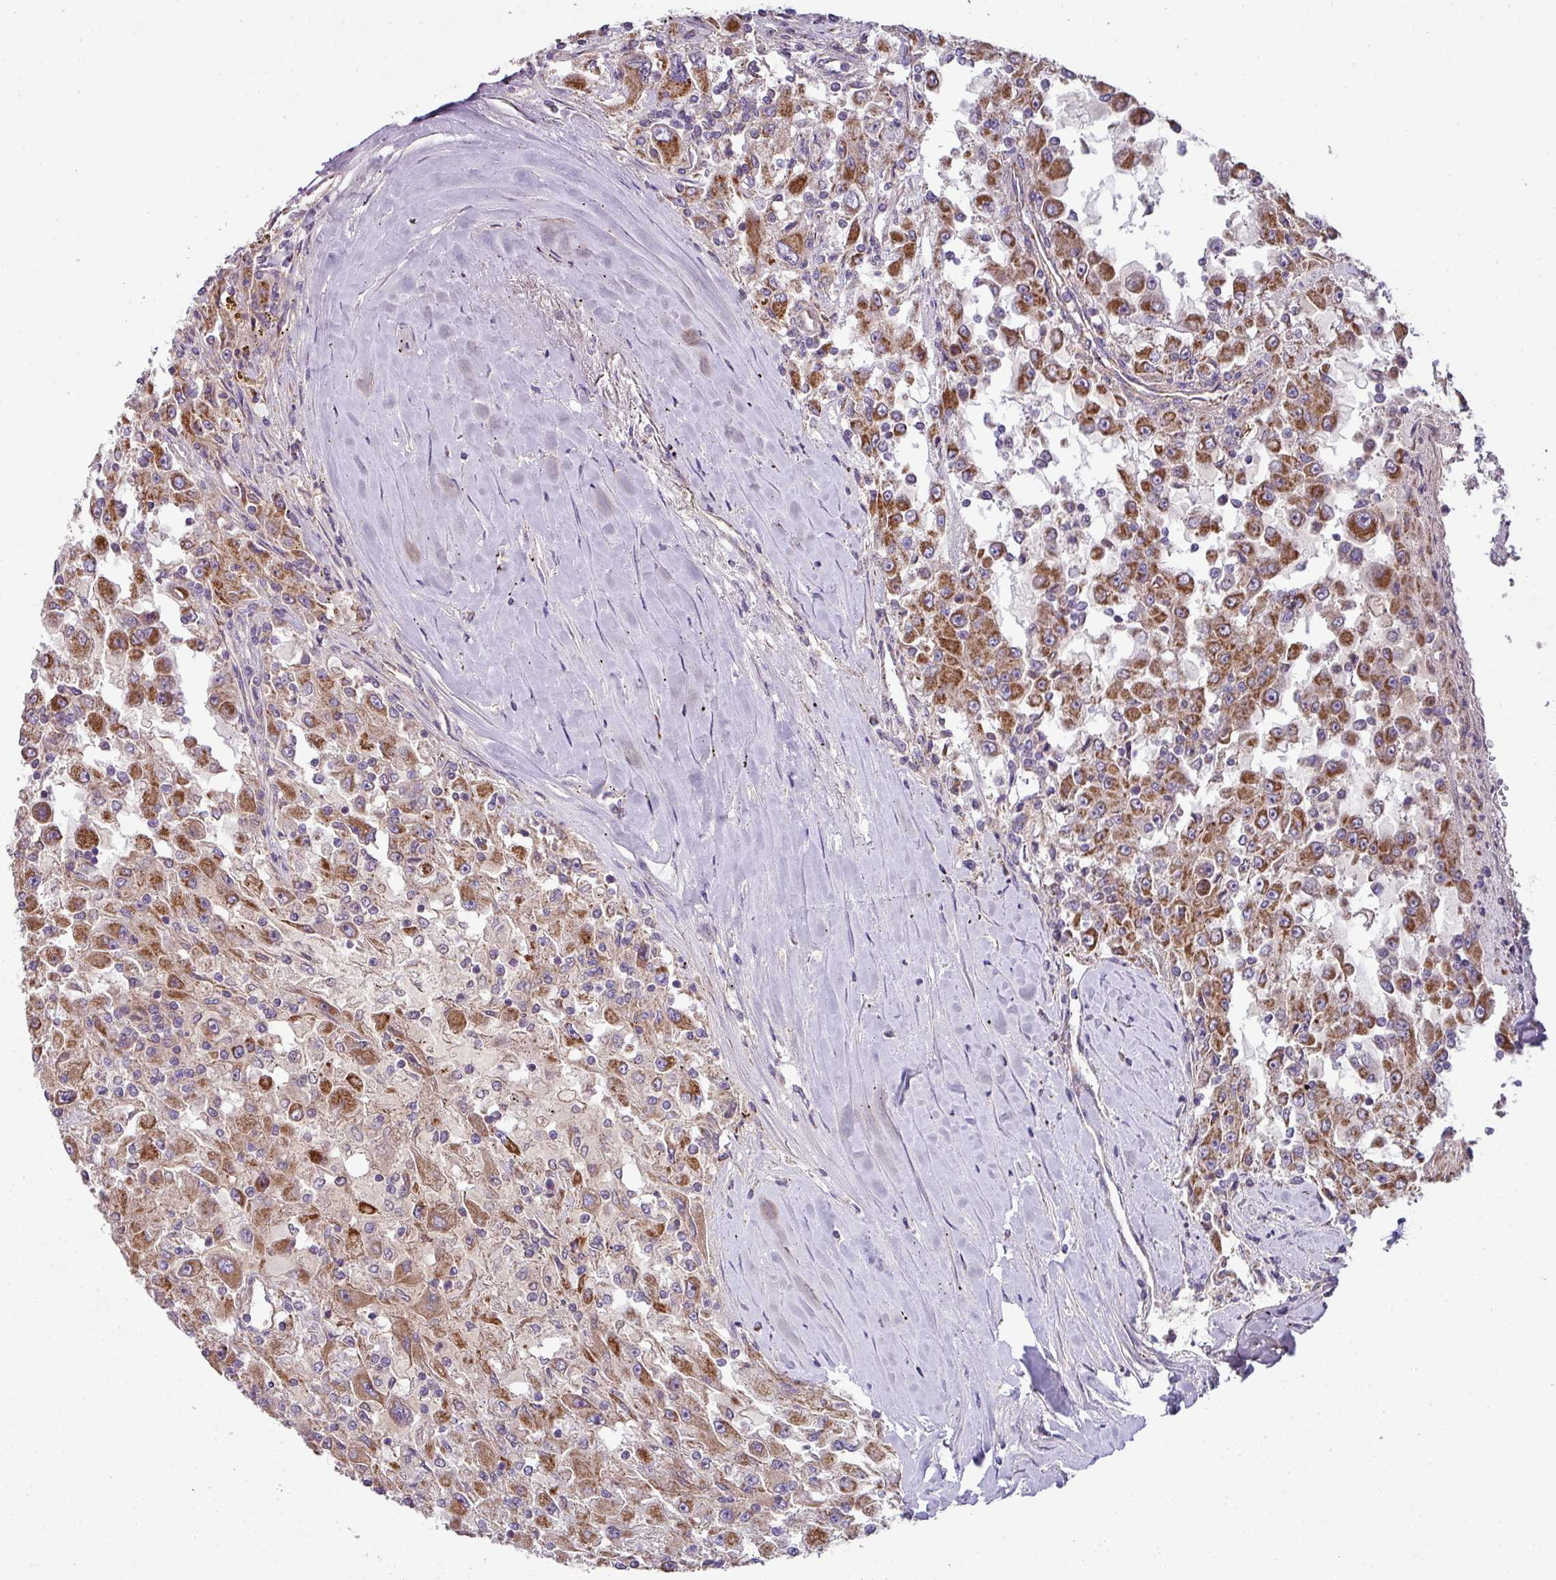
{"staining": {"intensity": "moderate", "quantity": ">75%", "location": "cytoplasmic/membranous"}, "tissue": "renal cancer", "cell_type": "Tumor cells", "image_type": "cancer", "snomed": [{"axis": "morphology", "description": "Adenocarcinoma, NOS"}, {"axis": "topography", "description": "Kidney"}], "caption": "The histopathology image displays staining of renal cancer (adenocarcinoma), revealing moderate cytoplasmic/membranous protein expression (brown color) within tumor cells. The staining was performed using DAB (3,3'-diaminobenzidine), with brown indicating positive protein expression. Nuclei are stained blue with hematoxylin.", "gene": "LRRC9", "patient": {"sex": "female", "age": 67}}